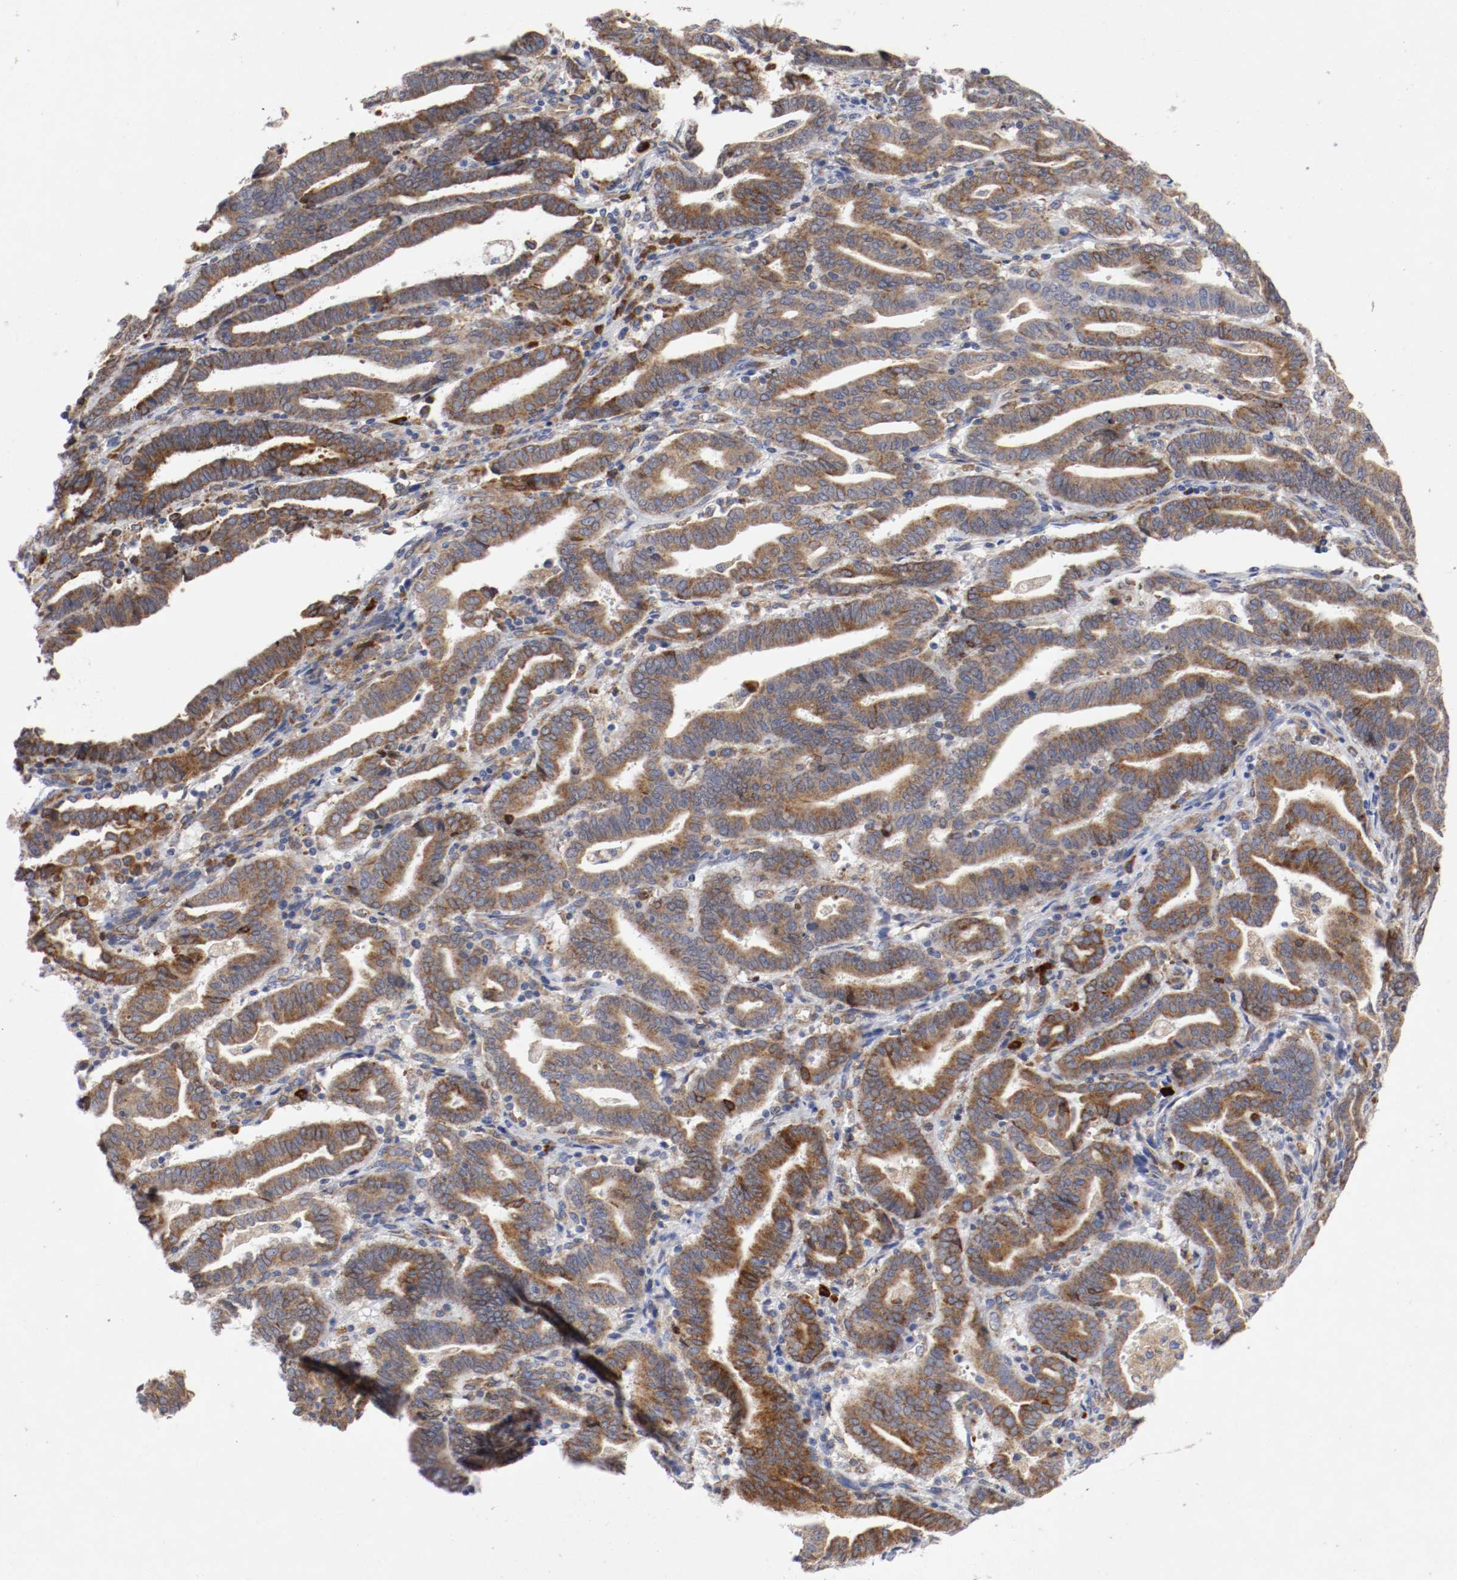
{"staining": {"intensity": "moderate", "quantity": ">75%", "location": "cytoplasmic/membranous"}, "tissue": "endometrial cancer", "cell_type": "Tumor cells", "image_type": "cancer", "snomed": [{"axis": "morphology", "description": "Adenocarcinoma, NOS"}, {"axis": "topography", "description": "Uterus"}], "caption": "Endometrial cancer (adenocarcinoma) stained for a protein (brown) exhibits moderate cytoplasmic/membranous positive expression in approximately >75% of tumor cells.", "gene": "TRAF2", "patient": {"sex": "female", "age": 83}}